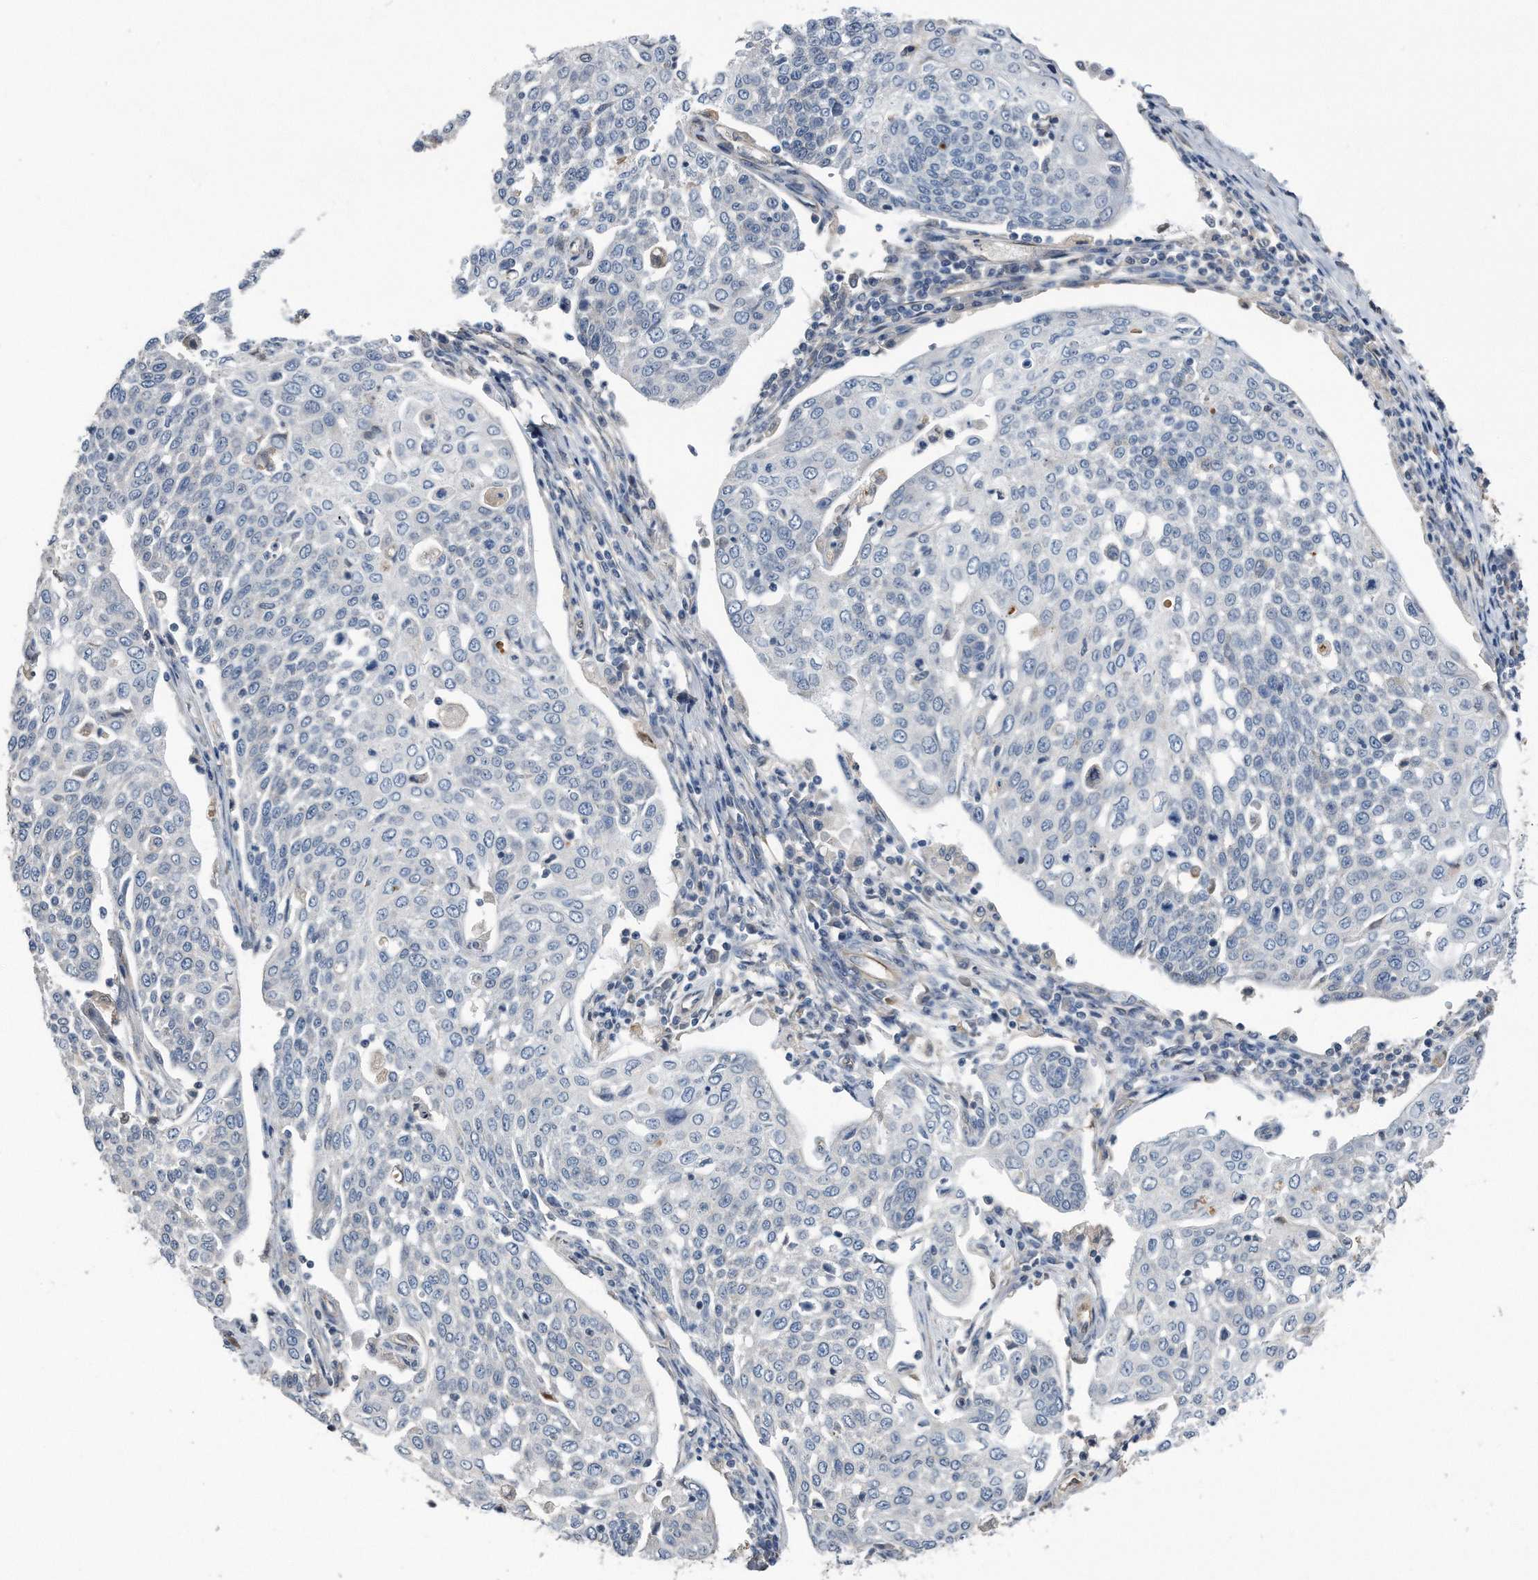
{"staining": {"intensity": "negative", "quantity": "none", "location": "none"}, "tissue": "cervical cancer", "cell_type": "Tumor cells", "image_type": "cancer", "snomed": [{"axis": "morphology", "description": "Squamous cell carcinoma, NOS"}, {"axis": "topography", "description": "Cervix"}], "caption": "Human cervical squamous cell carcinoma stained for a protein using immunohistochemistry (IHC) shows no staining in tumor cells.", "gene": "GPC1", "patient": {"sex": "female", "age": 34}}